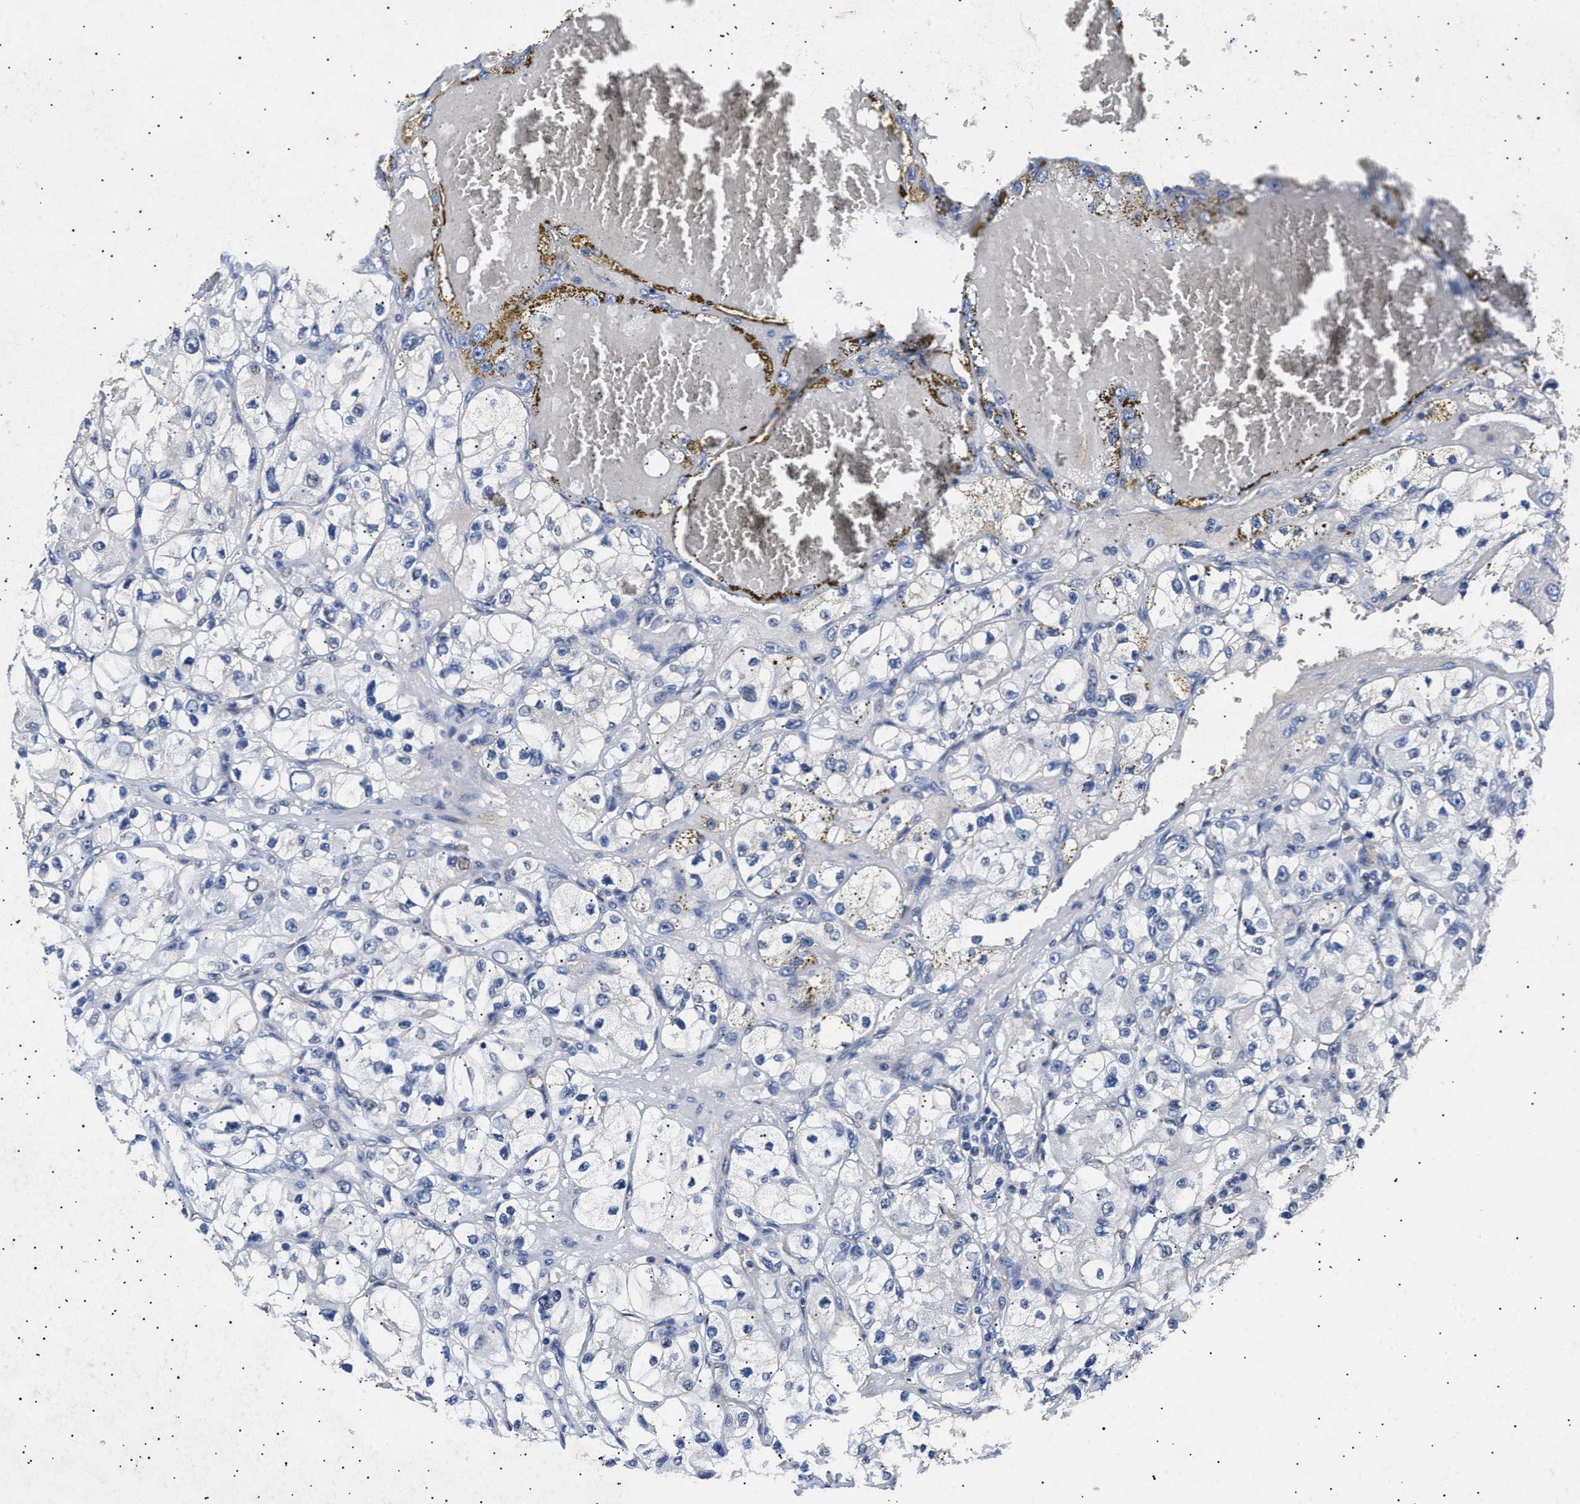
{"staining": {"intensity": "negative", "quantity": "none", "location": "none"}, "tissue": "renal cancer", "cell_type": "Tumor cells", "image_type": "cancer", "snomed": [{"axis": "morphology", "description": "Adenocarcinoma, NOS"}, {"axis": "topography", "description": "Kidney"}], "caption": "IHC of renal adenocarcinoma displays no expression in tumor cells.", "gene": "HEMGN", "patient": {"sex": "female", "age": 57}}